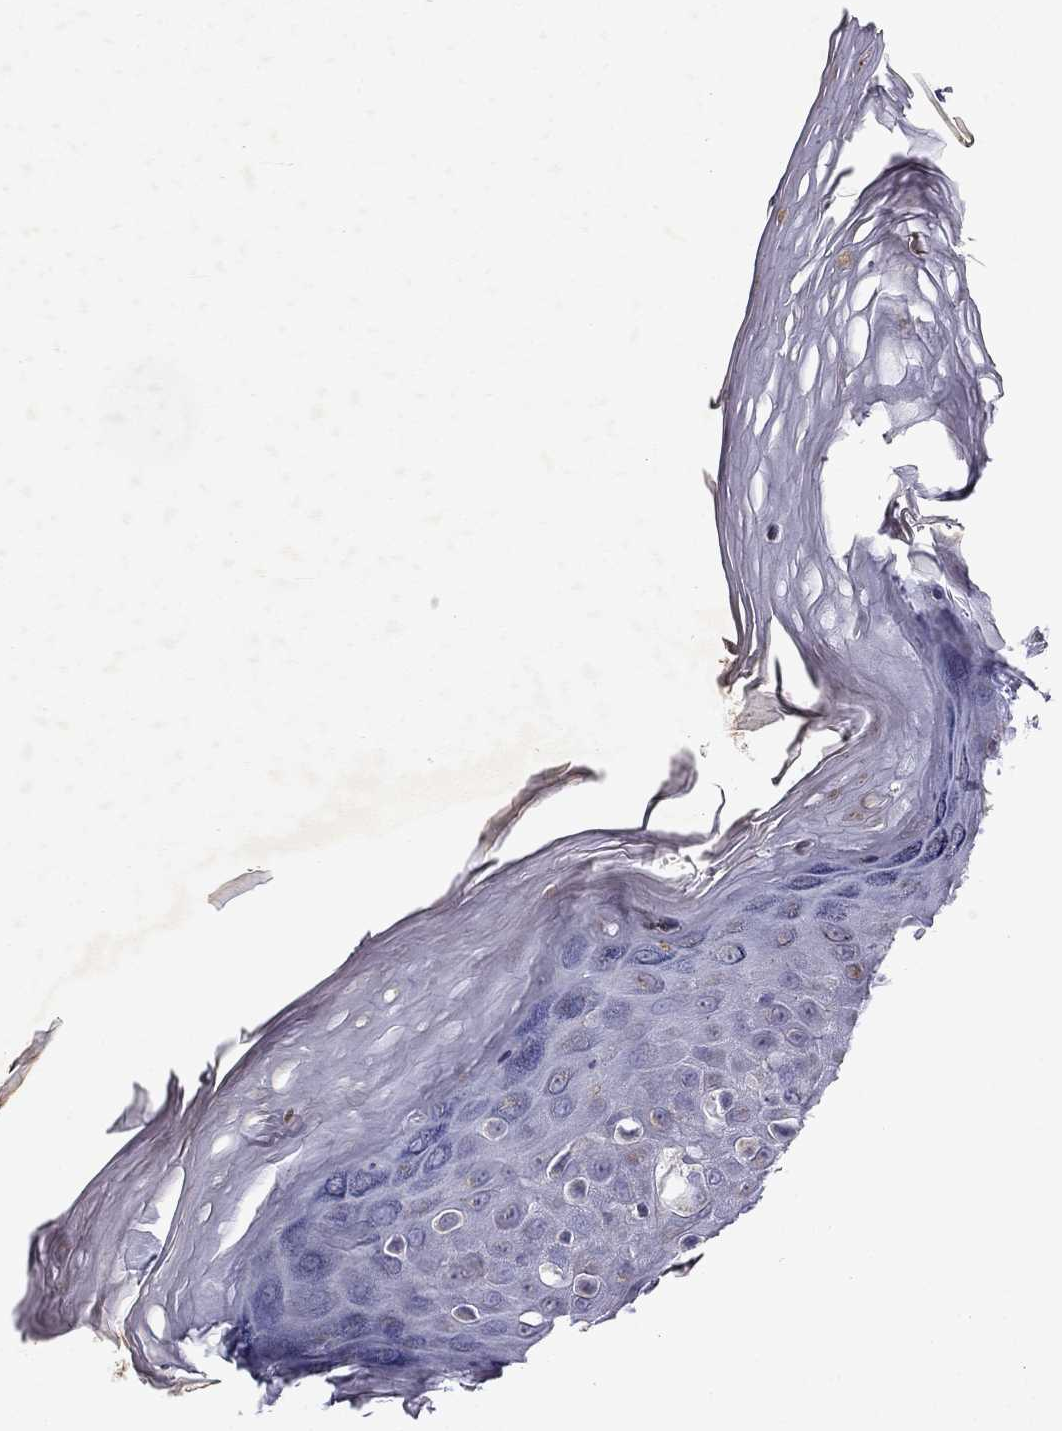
{"staining": {"intensity": "negative", "quantity": "none", "location": "none"}, "tissue": "melanoma", "cell_type": "Tumor cells", "image_type": "cancer", "snomed": [{"axis": "morphology", "description": "Malignant melanoma, NOS"}, {"axis": "topography", "description": "Skin"}], "caption": "Immunohistochemistry of human malignant melanoma shows no positivity in tumor cells.", "gene": "SLC6A4", "patient": {"sex": "female", "age": 73}}